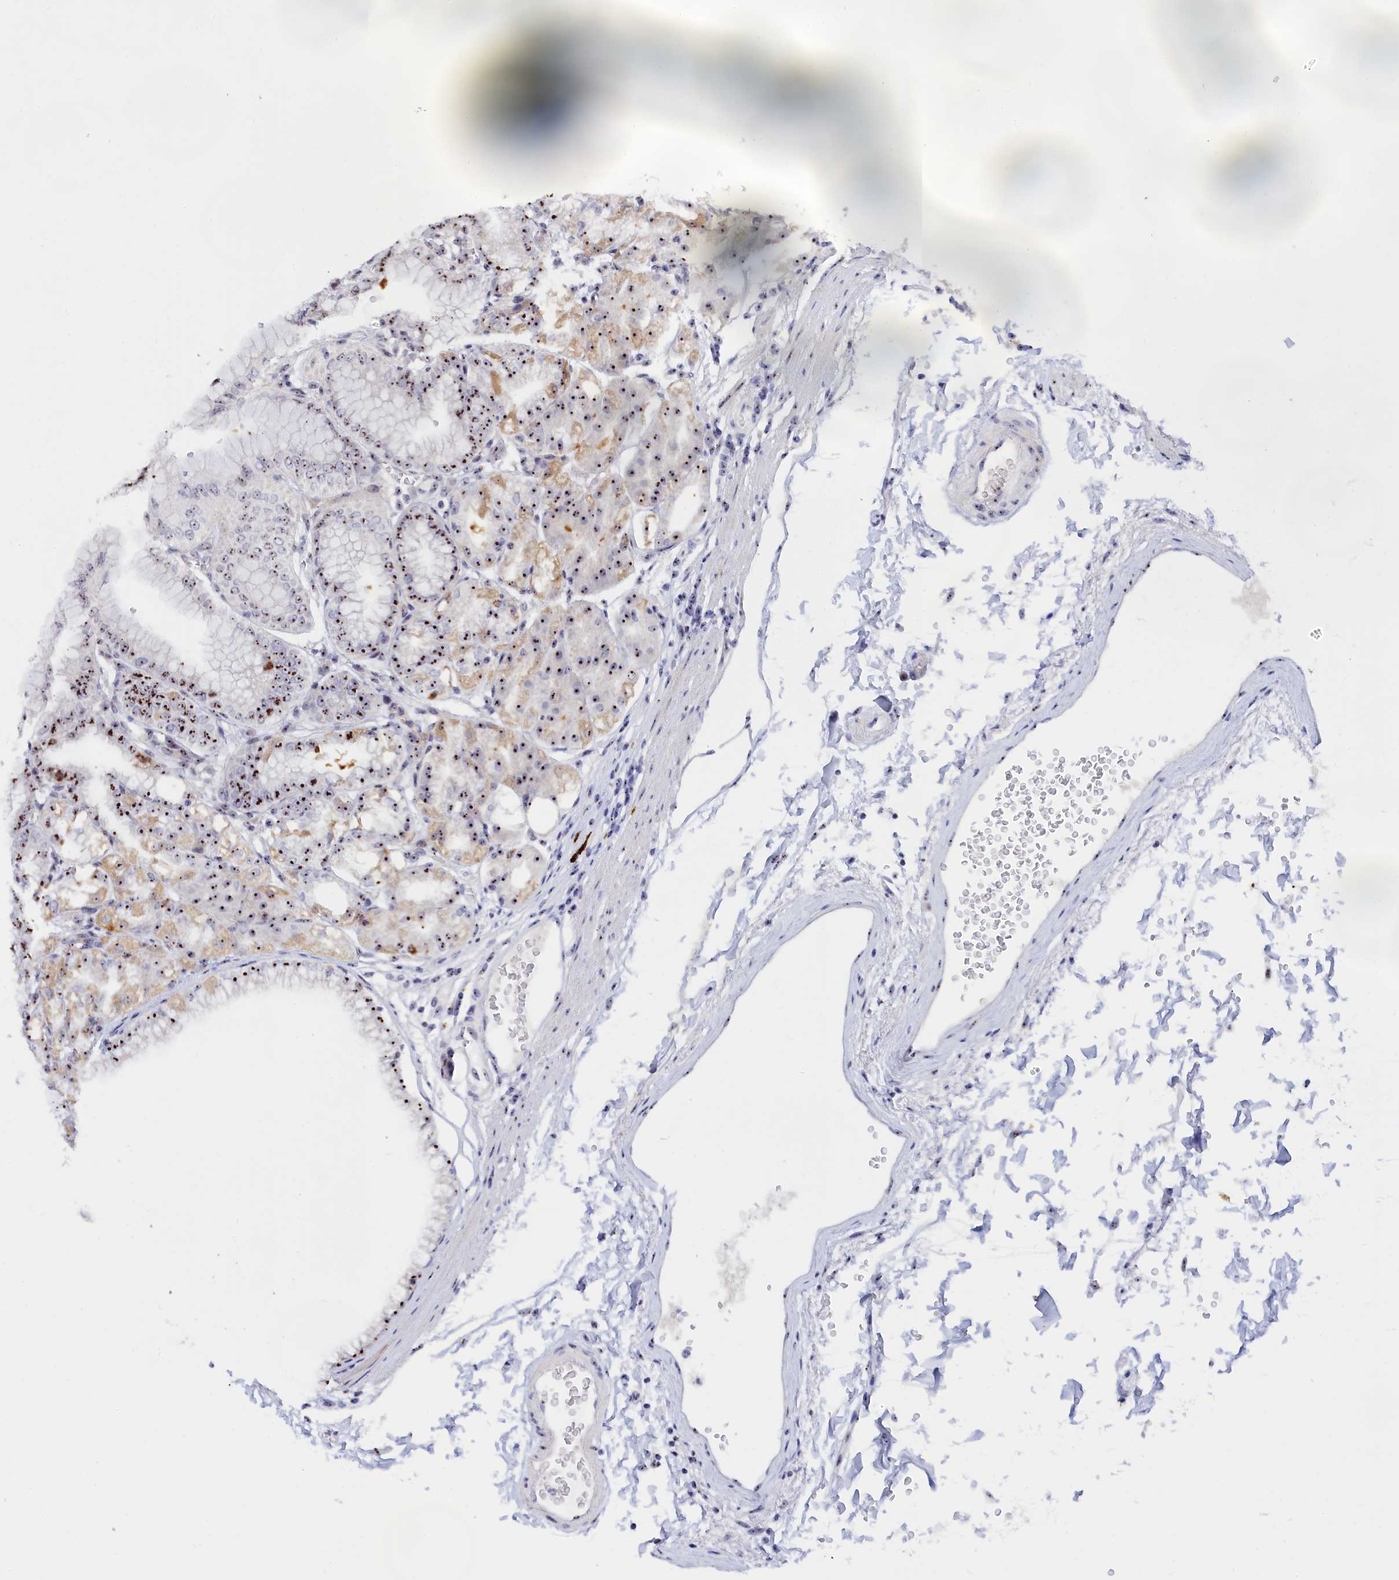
{"staining": {"intensity": "strong", "quantity": ">75%", "location": "nuclear"}, "tissue": "stomach", "cell_type": "Glandular cells", "image_type": "normal", "snomed": [{"axis": "morphology", "description": "Normal tissue, NOS"}, {"axis": "topography", "description": "Stomach, lower"}], "caption": "The photomicrograph reveals immunohistochemical staining of normal stomach. There is strong nuclear staining is identified in approximately >75% of glandular cells.", "gene": "RSL1D1", "patient": {"sex": "male", "age": 71}}